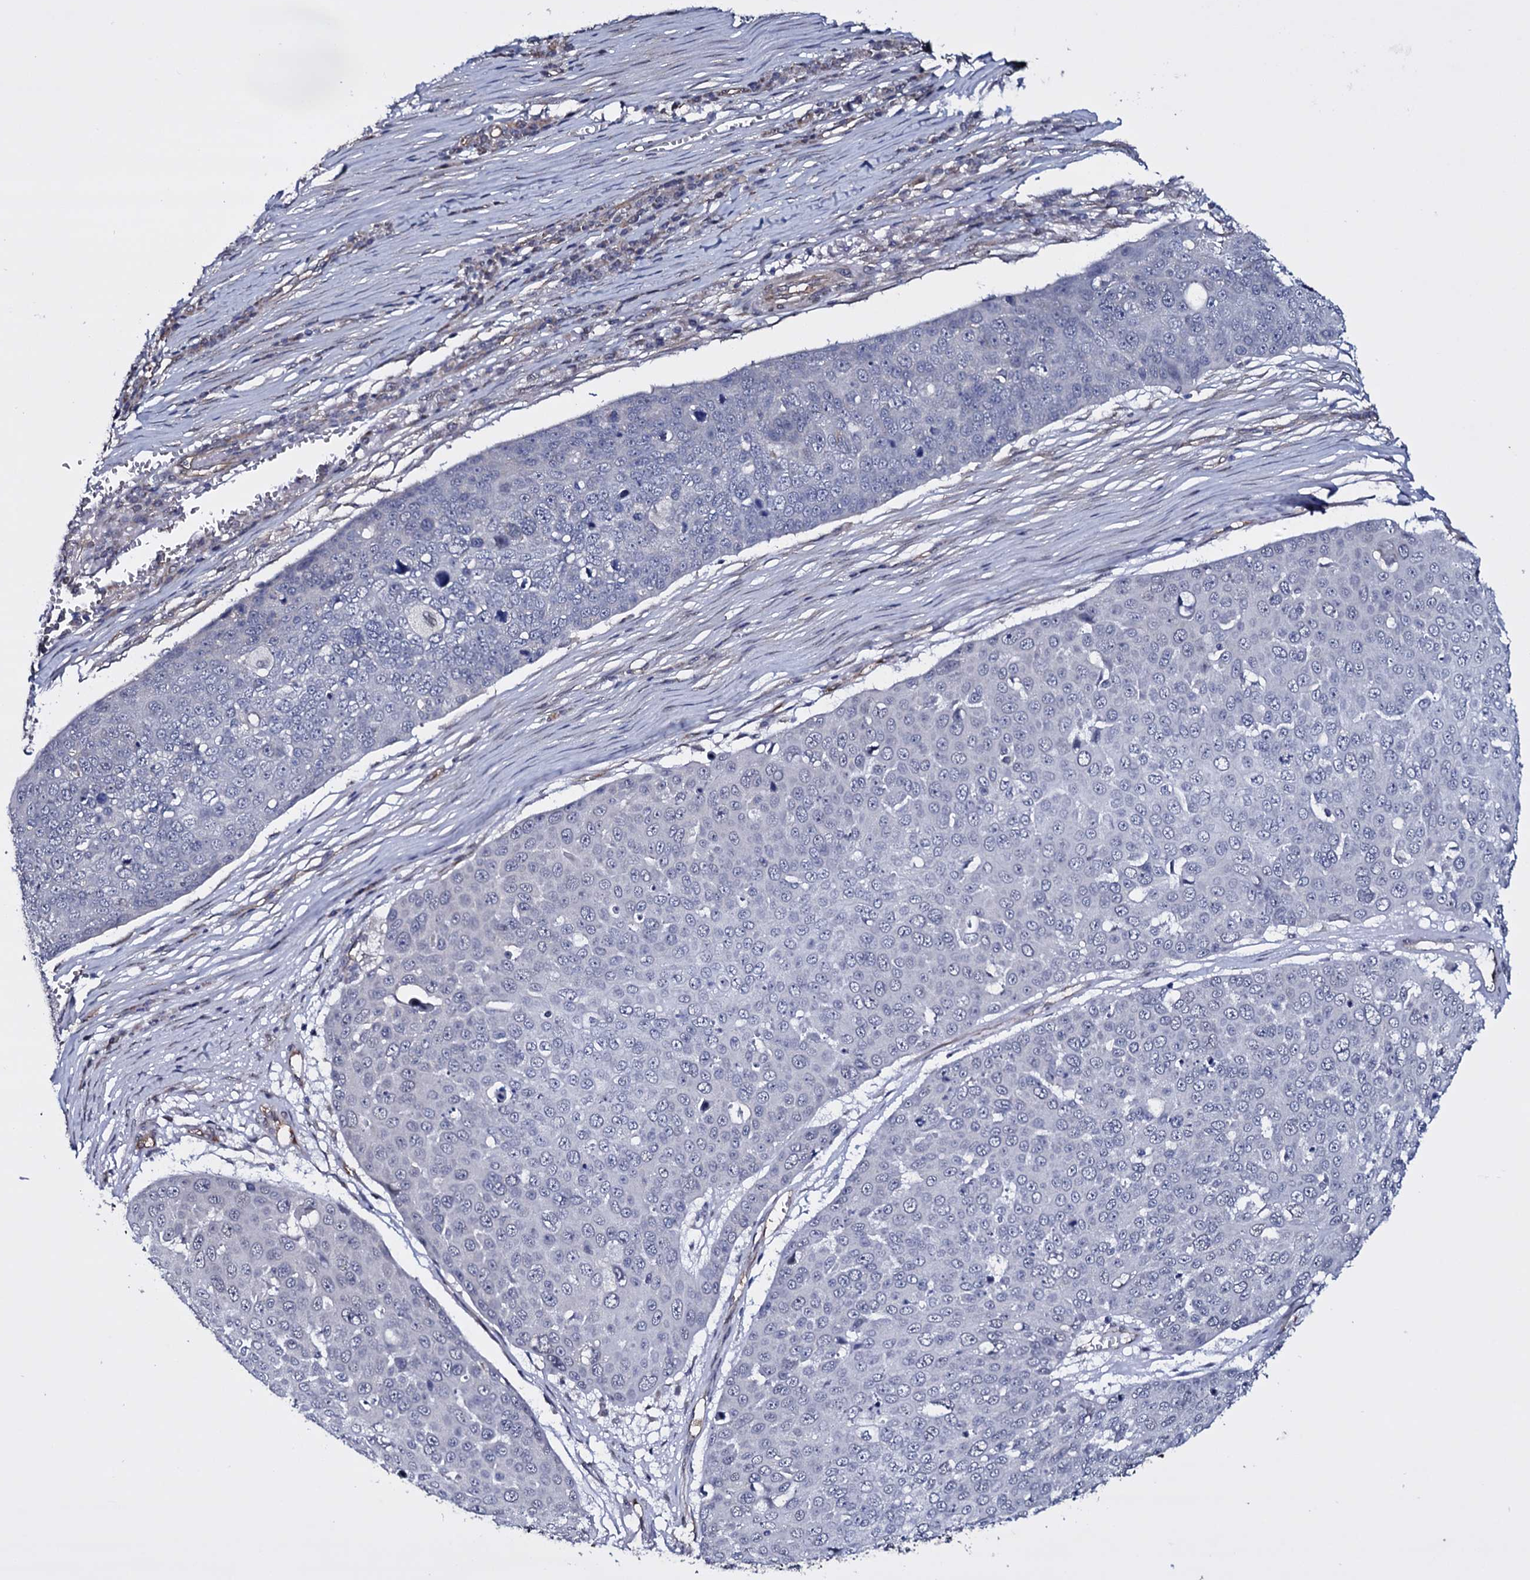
{"staining": {"intensity": "negative", "quantity": "none", "location": "none"}, "tissue": "skin cancer", "cell_type": "Tumor cells", "image_type": "cancer", "snomed": [{"axis": "morphology", "description": "Squamous cell carcinoma, NOS"}, {"axis": "topography", "description": "Skin"}], "caption": "Squamous cell carcinoma (skin) stained for a protein using immunohistochemistry displays no staining tumor cells.", "gene": "GAREM1", "patient": {"sex": "male", "age": 71}}